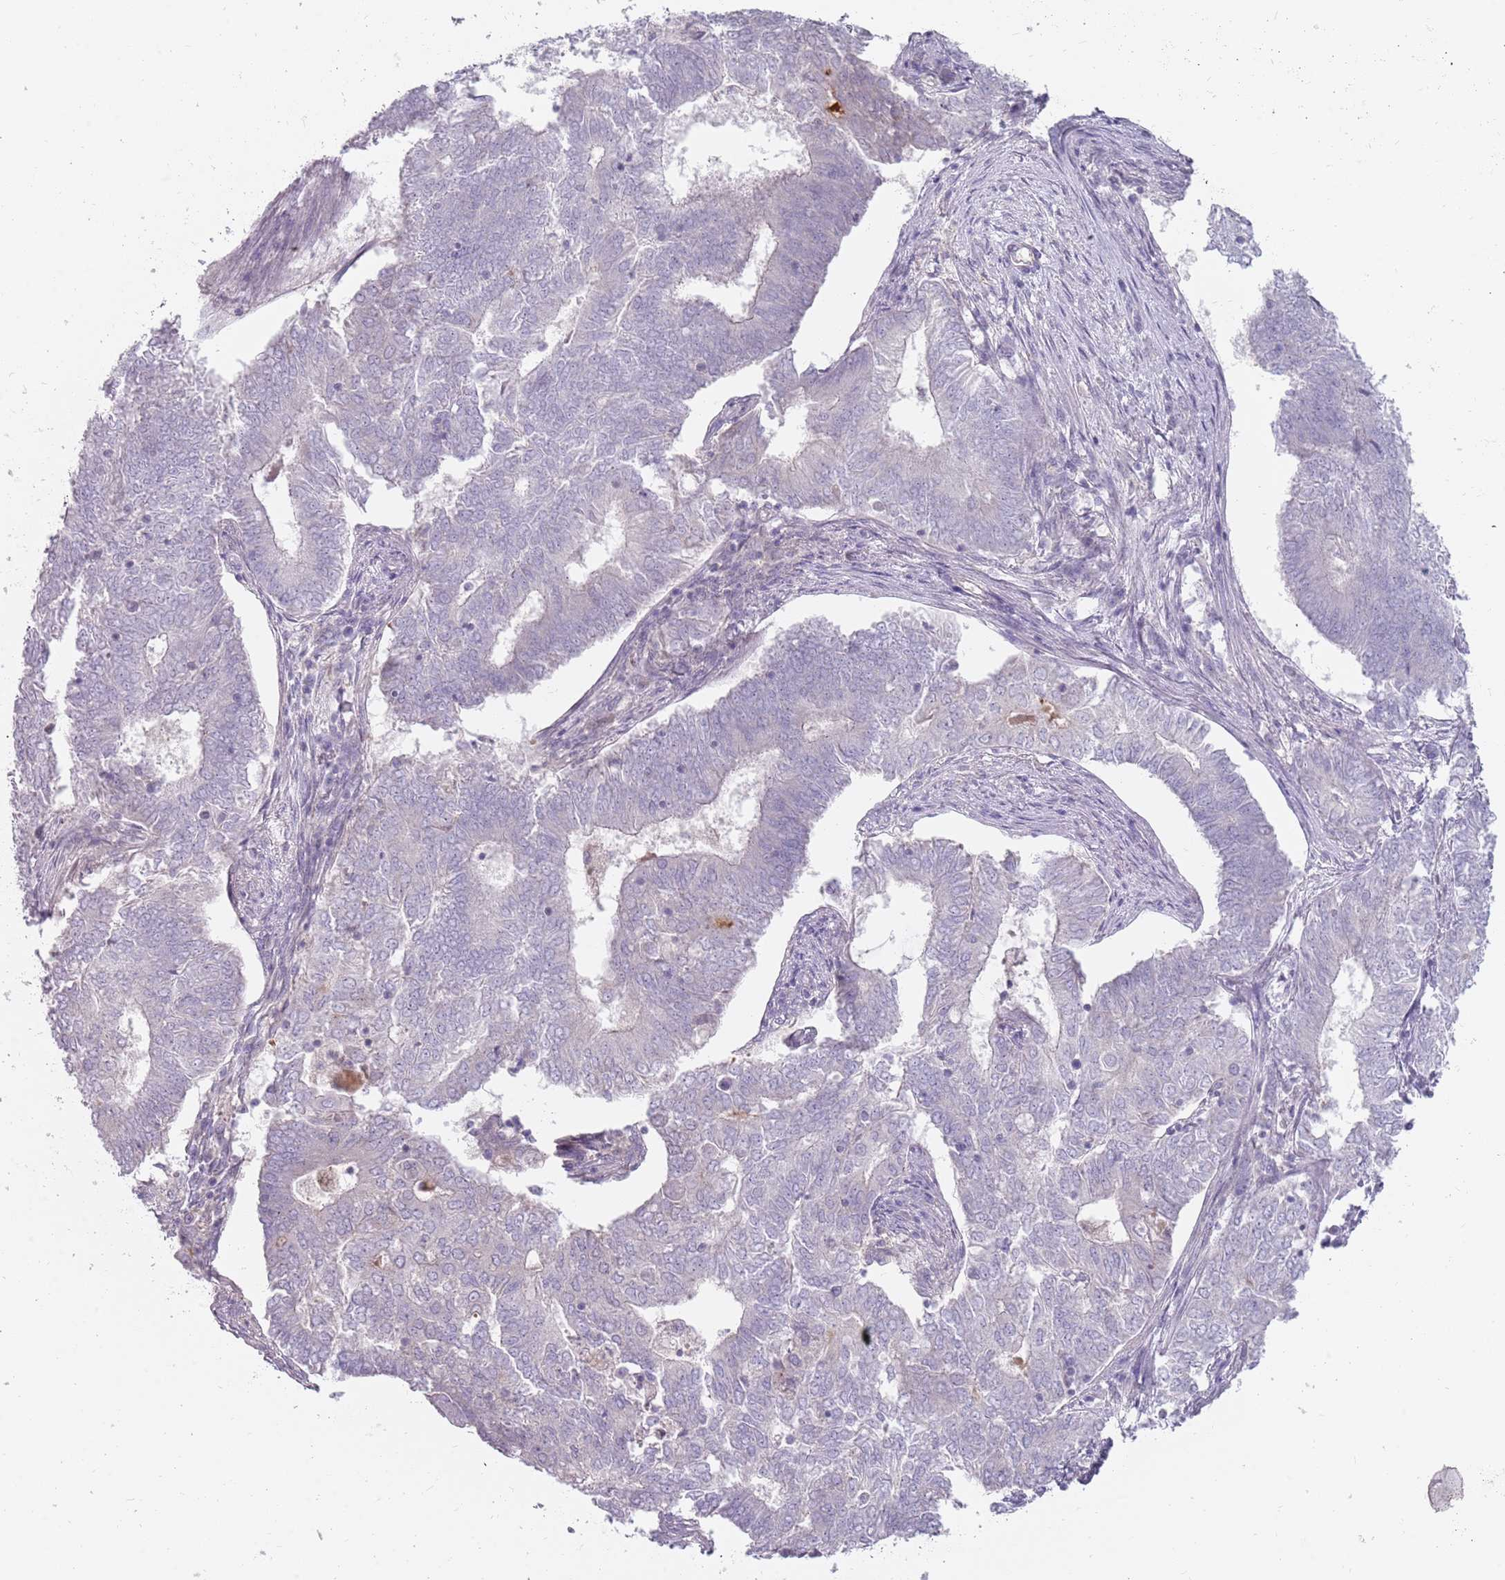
{"staining": {"intensity": "negative", "quantity": "none", "location": "none"}, "tissue": "endometrial cancer", "cell_type": "Tumor cells", "image_type": "cancer", "snomed": [{"axis": "morphology", "description": "Adenocarcinoma, NOS"}, {"axis": "topography", "description": "Endometrium"}], "caption": "Image shows no protein expression in tumor cells of adenocarcinoma (endometrial) tissue.", "gene": "DDX4", "patient": {"sex": "female", "age": 62}}